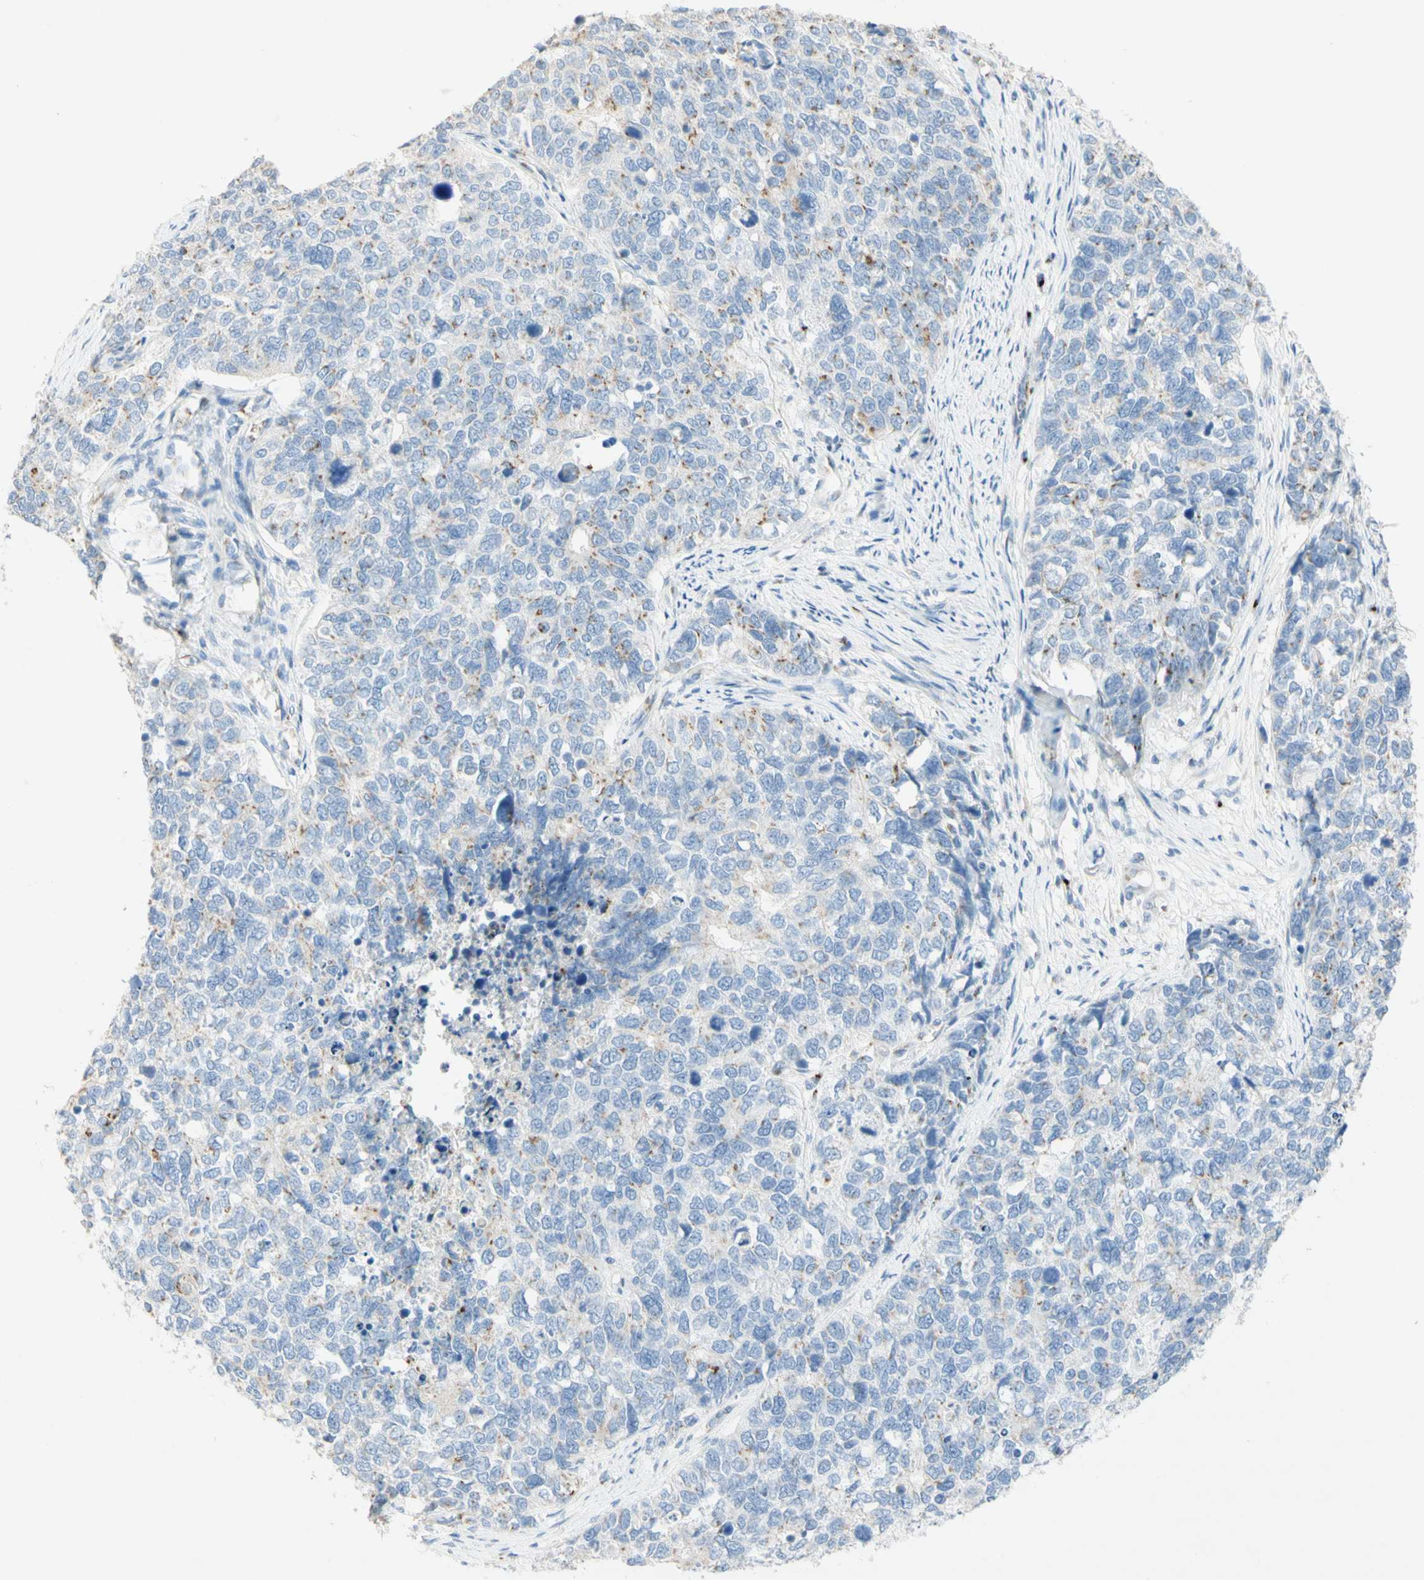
{"staining": {"intensity": "moderate", "quantity": "<25%", "location": "cytoplasmic/membranous"}, "tissue": "cervical cancer", "cell_type": "Tumor cells", "image_type": "cancer", "snomed": [{"axis": "morphology", "description": "Squamous cell carcinoma, NOS"}, {"axis": "topography", "description": "Cervix"}], "caption": "Human squamous cell carcinoma (cervical) stained for a protein (brown) demonstrates moderate cytoplasmic/membranous positive staining in approximately <25% of tumor cells.", "gene": "MANEA", "patient": {"sex": "female", "age": 63}}